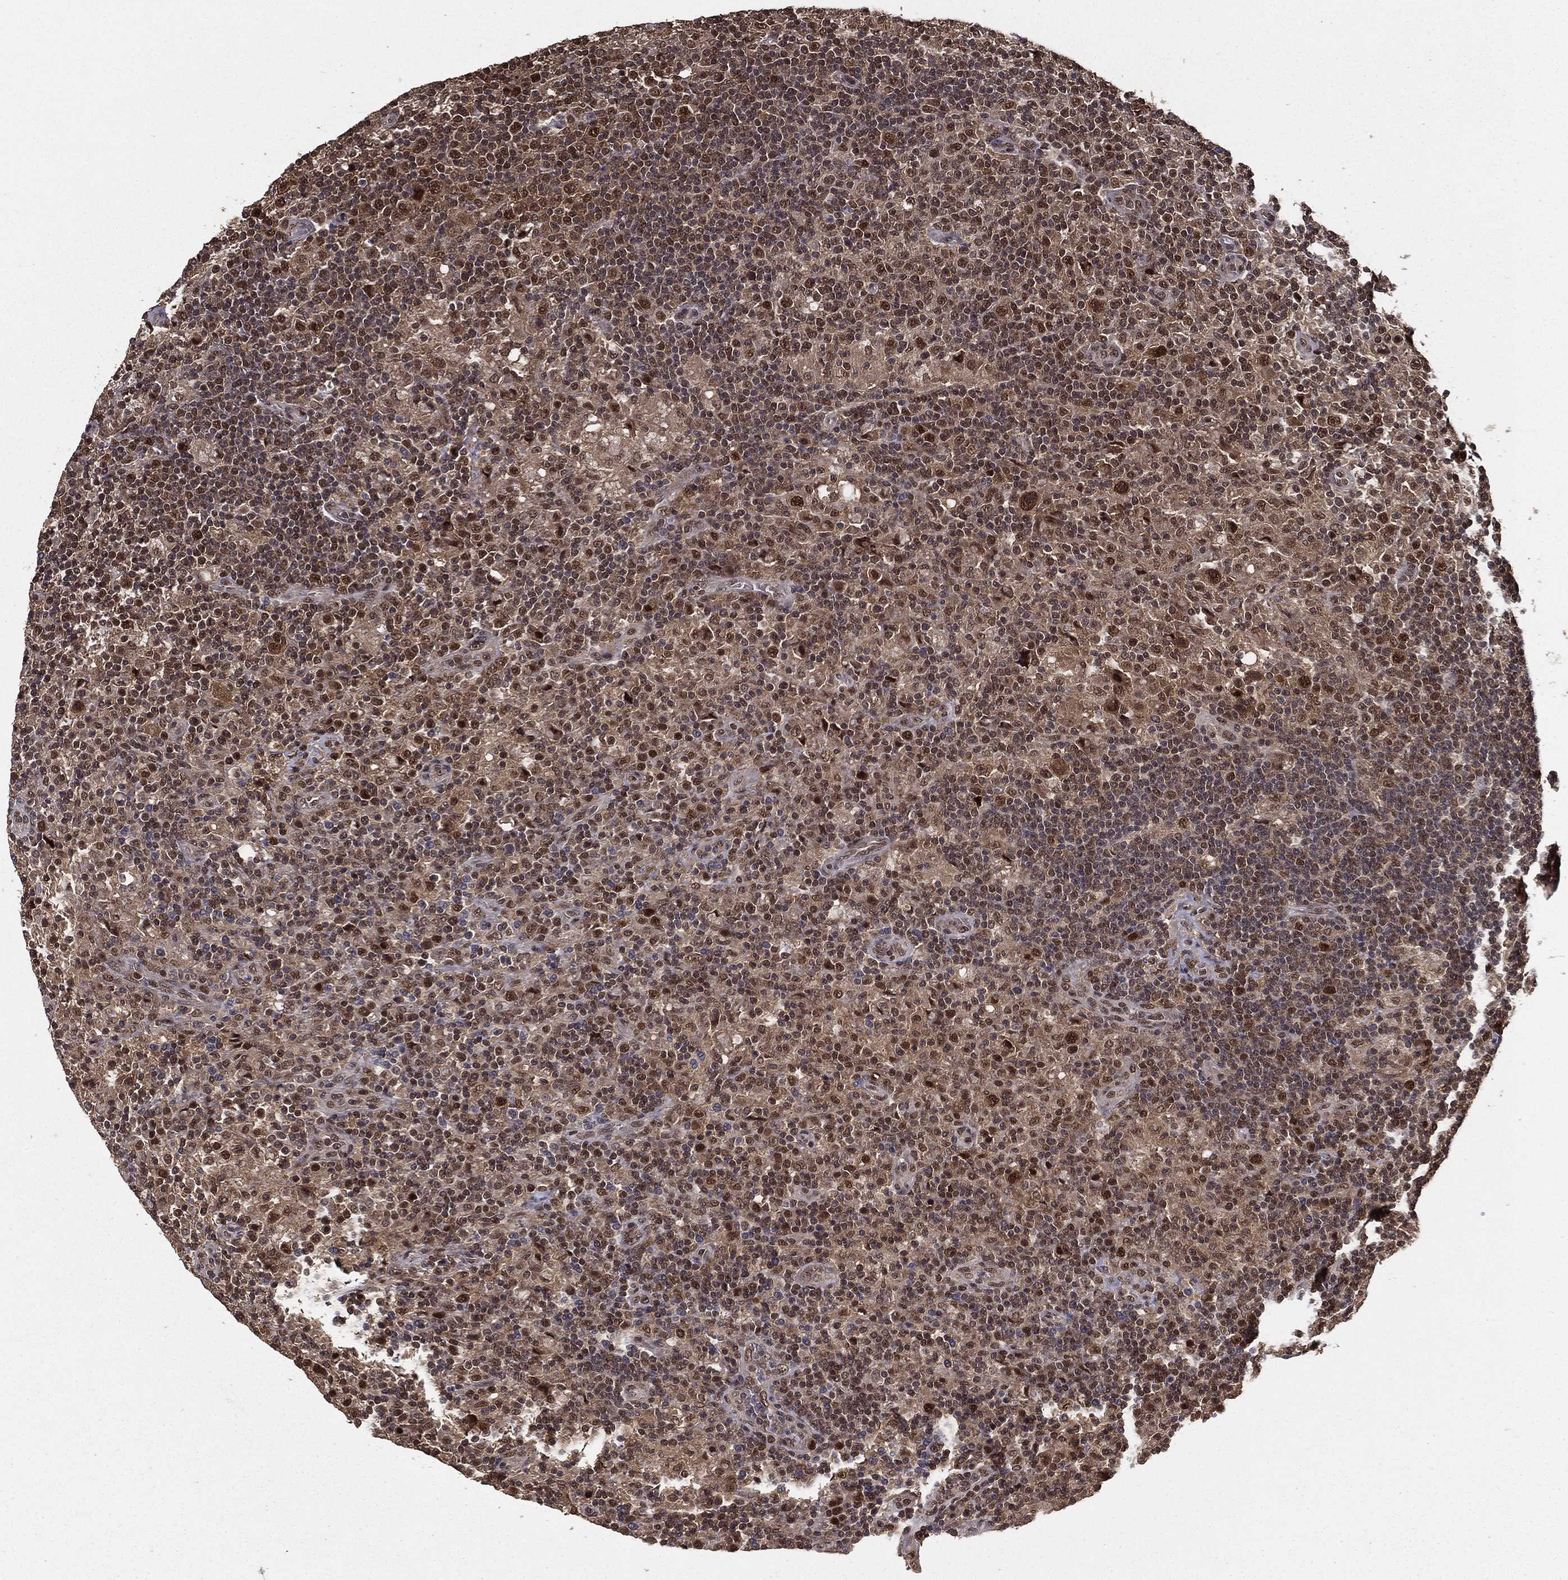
{"staining": {"intensity": "strong", "quantity": "25%-75%", "location": "nuclear"}, "tissue": "lymphoma", "cell_type": "Tumor cells", "image_type": "cancer", "snomed": [{"axis": "morphology", "description": "Hodgkin's disease, NOS"}, {"axis": "topography", "description": "Lymph node"}], "caption": "Hodgkin's disease stained with a protein marker displays strong staining in tumor cells.", "gene": "CARM1", "patient": {"sex": "male", "age": 70}}